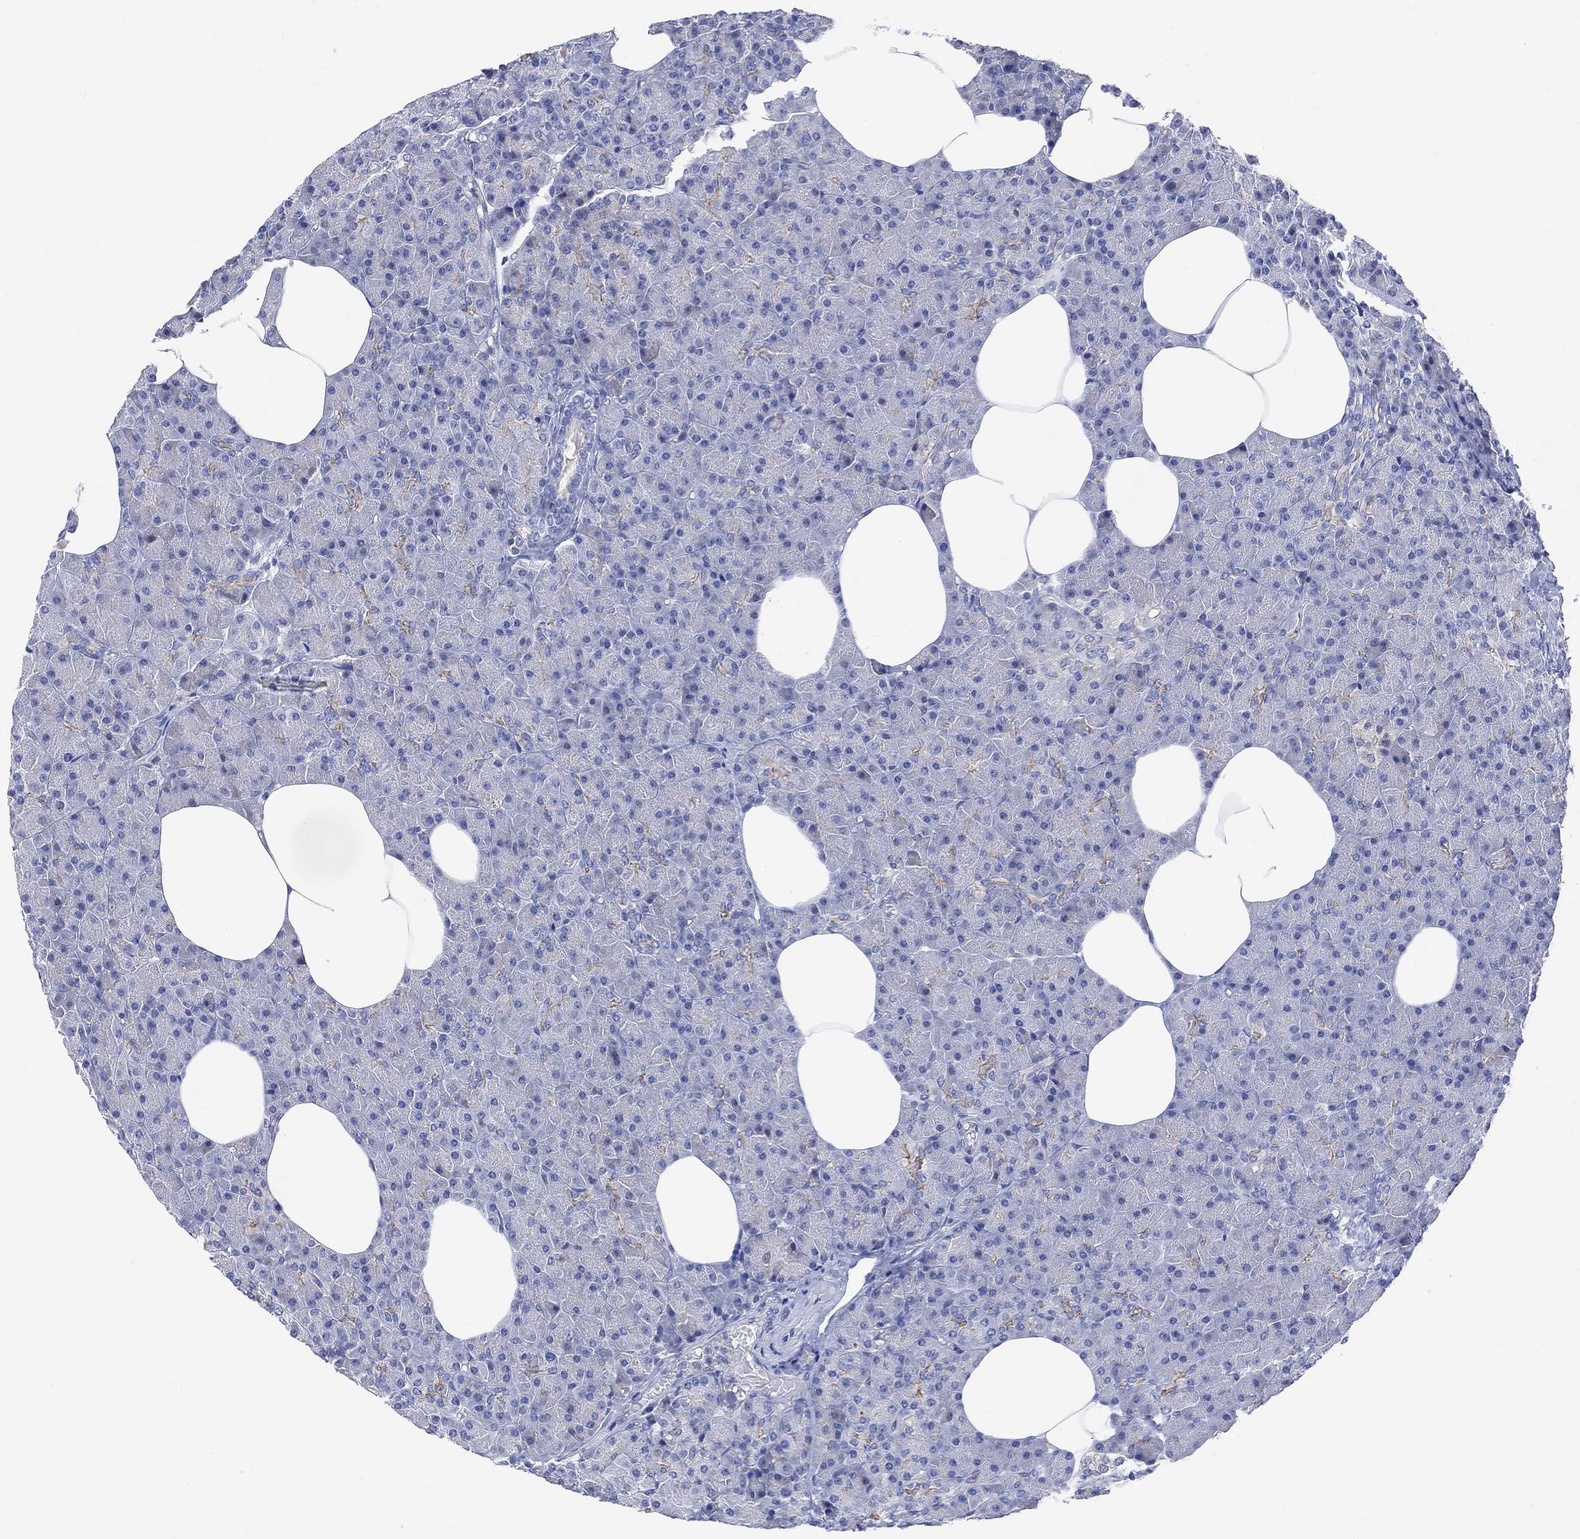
{"staining": {"intensity": "negative", "quantity": "none", "location": "none"}, "tissue": "pancreas", "cell_type": "Exocrine glandular cells", "image_type": "normal", "snomed": [{"axis": "morphology", "description": "Normal tissue, NOS"}, {"axis": "topography", "description": "Pancreas"}], "caption": "An immunohistochemistry (IHC) image of benign pancreas is shown. There is no staining in exocrine glandular cells of pancreas.", "gene": "ARSK", "patient": {"sex": "female", "age": 45}}